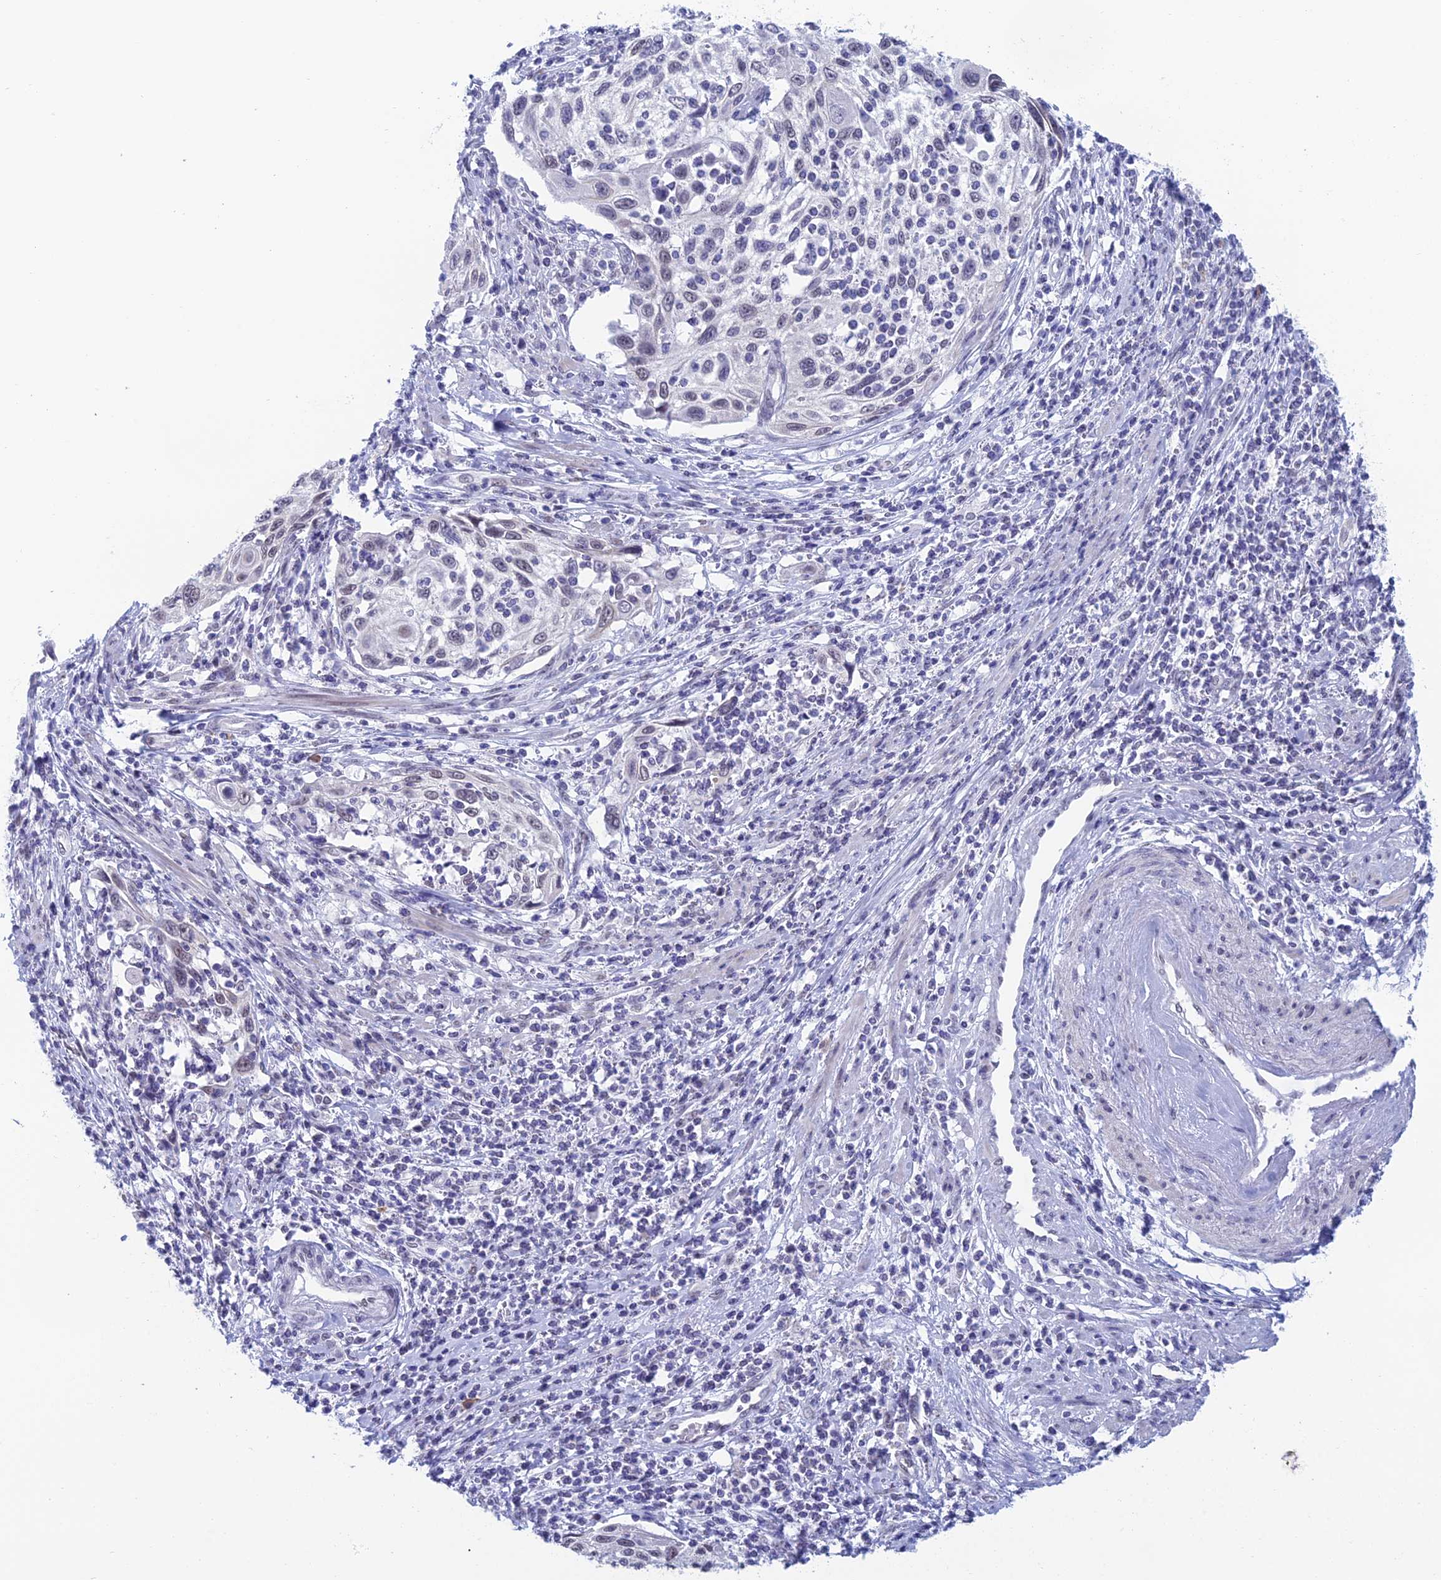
{"staining": {"intensity": "negative", "quantity": "none", "location": "none"}, "tissue": "cervical cancer", "cell_type": "Tumor cells", "image_type": "cancer", "snomed": [{"axis": "morphology", "description": "Squamous cell carcinoma, NOS"}, {"axis": "topography", "description": "Cervix"}], "caption": "An image of human cervical squamous cell carcinoma is negative for staining in tumor cells.", "gene": "NABP2", "patient": {"sex": "female", "age": 70}}